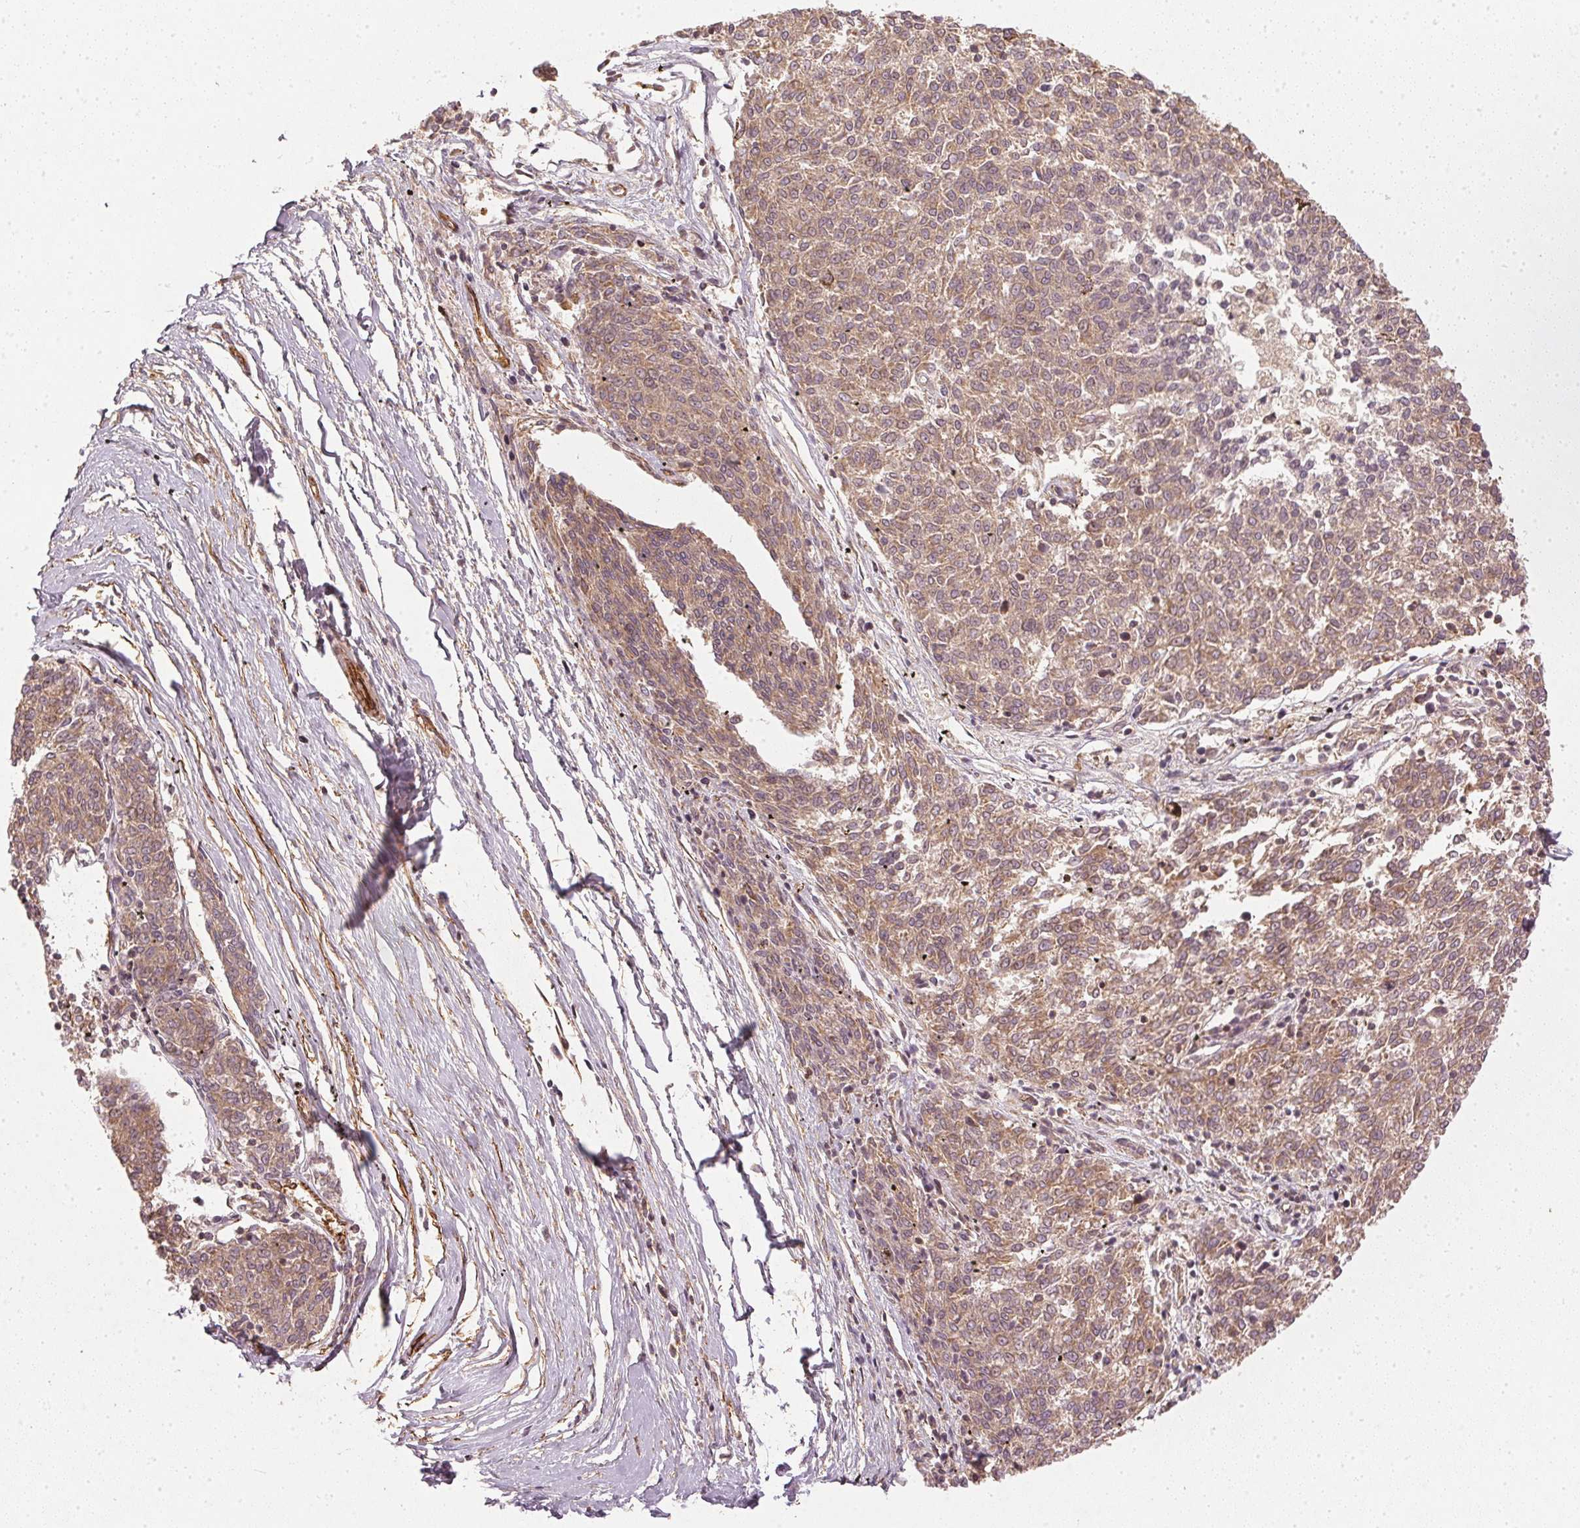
{"staining": {"intensity": "moderate", "quantity": ">75%", "location": "cytoplasmic/membranous"}, "tissue": "melanoma", "cell_type": "Tumor cells", "image_type": "cancer", "snomed": [{"axis": "morphology", "description": "Malignant melanoma, NOS"}, {"axis": "topography", "description": "Skin"}], "caption": "DAB (3,3'-diaminobenzidine) immunohistochemical staining of human melanoma shows moderate cytoplasmic/membranous protein staining in approximately >75% of tumor cells. (Brightfield microscopy of DAB IHC at high magnification).", "gene": "NADK2", "patient": {"sex": "female", "age": 72}}